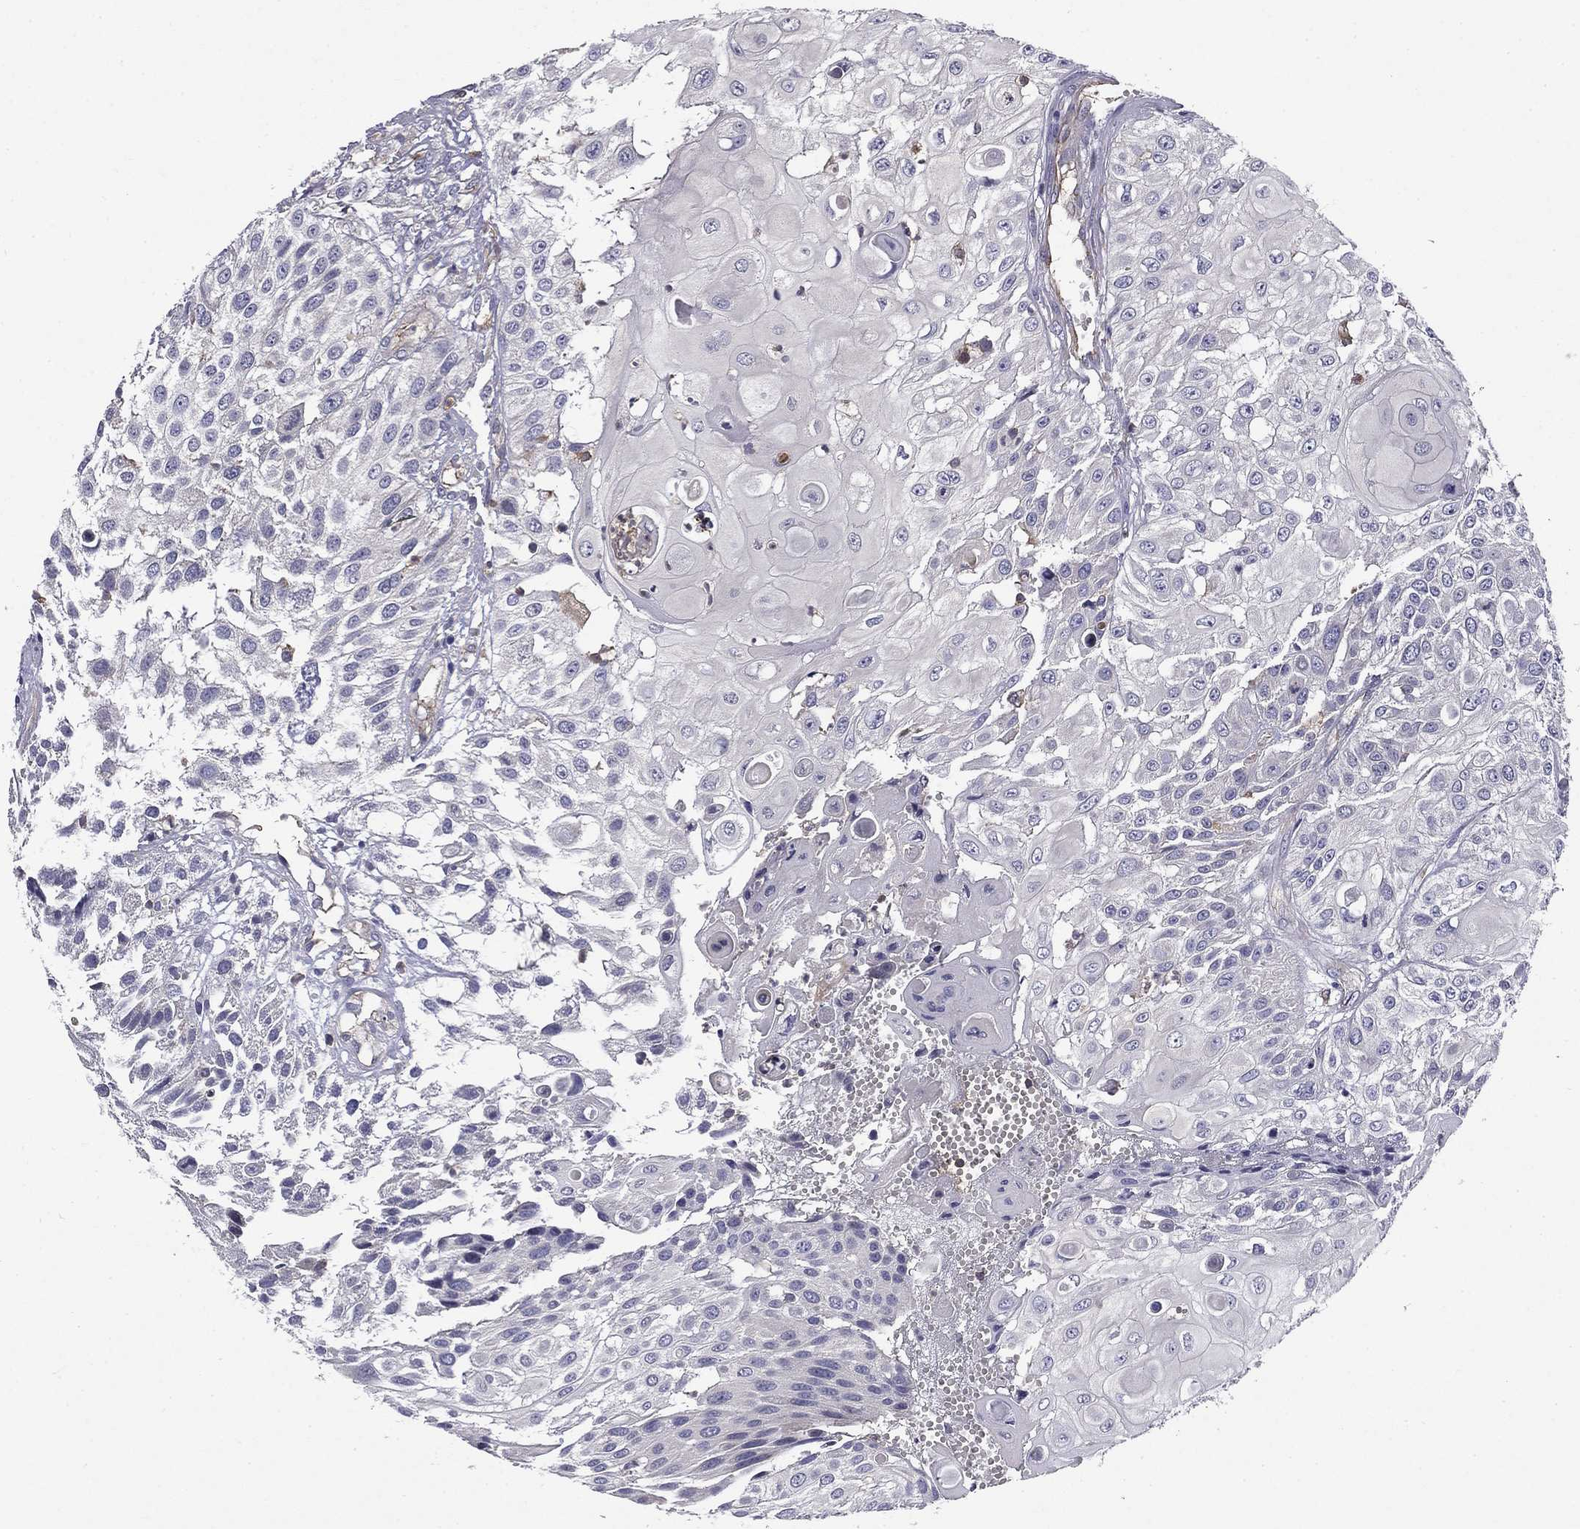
{"staining": {"intensity": "negative", "quantity": "none", "location": "none"}, "tissue": "urothelial cancer", "cell_type": "Tumor cells", "image_type": "cancer", "snomed": [{"axis": "morphology", "description": "Urothelial carcinoma, High grade"}, {"axis": "topography", "description": "Urinary bladder"}], "caption": "An image of high-grade urothelial carcinoma stained for a protein displays no brown staining in tumor cells.", "gene": "ARHGAP45", "patient": {"sex": "female", "age": 79}}